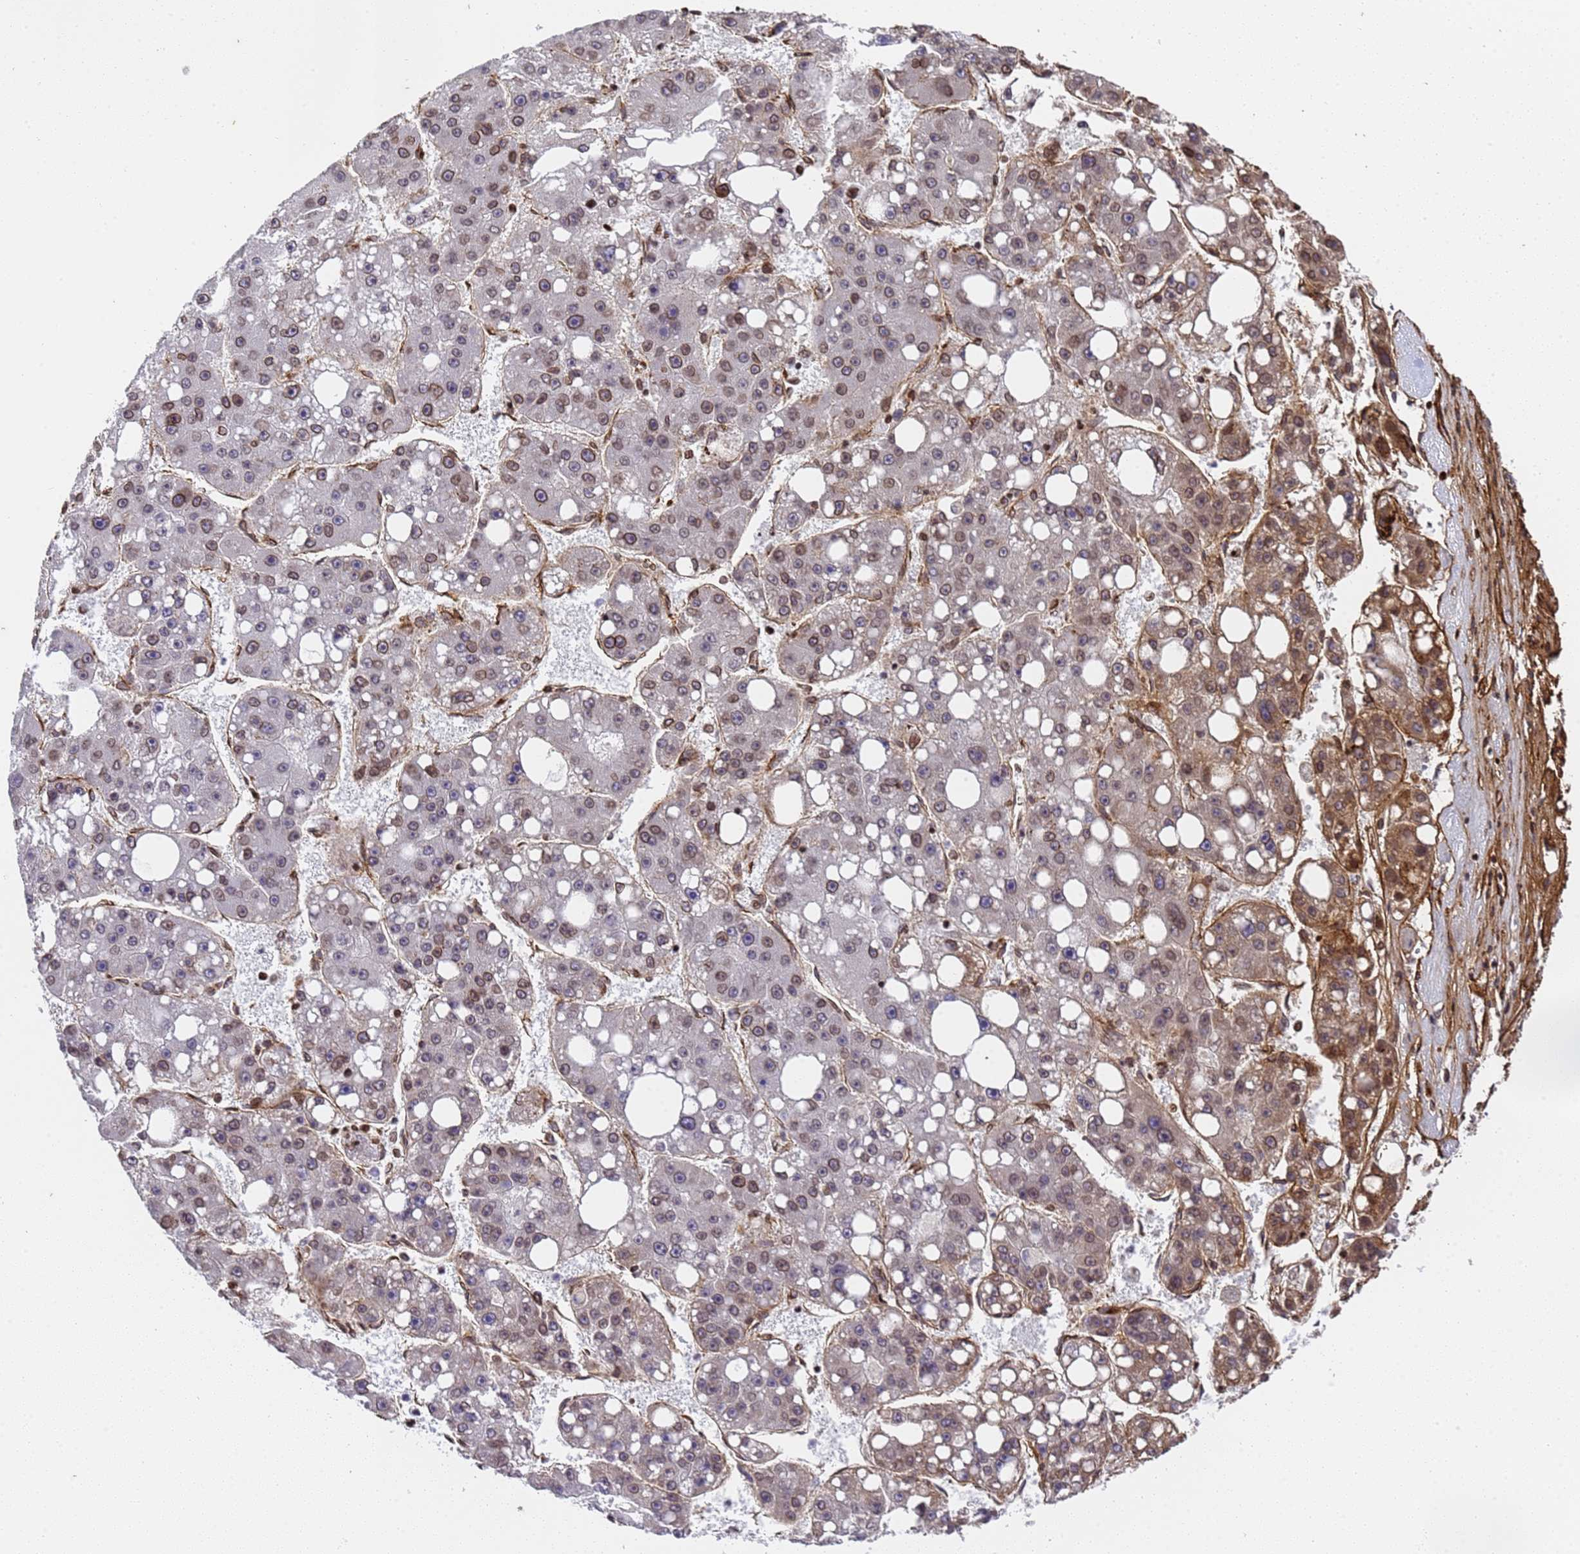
{"staining": {"intensity": "moderate", "quantity": "25%-75%", "location": "cytoplasmic/membranous,nuclear"}, "tissue": "liver cancer", "cell_type": "Tumor cells", "image_type": "cancer", "snomed": [{"axis": "morphology", "description": "Carcinoma, Hepatocellular, NOS"}, {"axis": "topography", "description": "Liver"}], "caption": "Immunohistochemical staining of human hepatocellular carcinoma (liver) demonstrates moderate cytoplasmic/membranous and nuclear protein positivity in about 25%-75% of tumor cells.", "gene": "IGFBP7", "patient": {"sex": "female", "age": 61}}